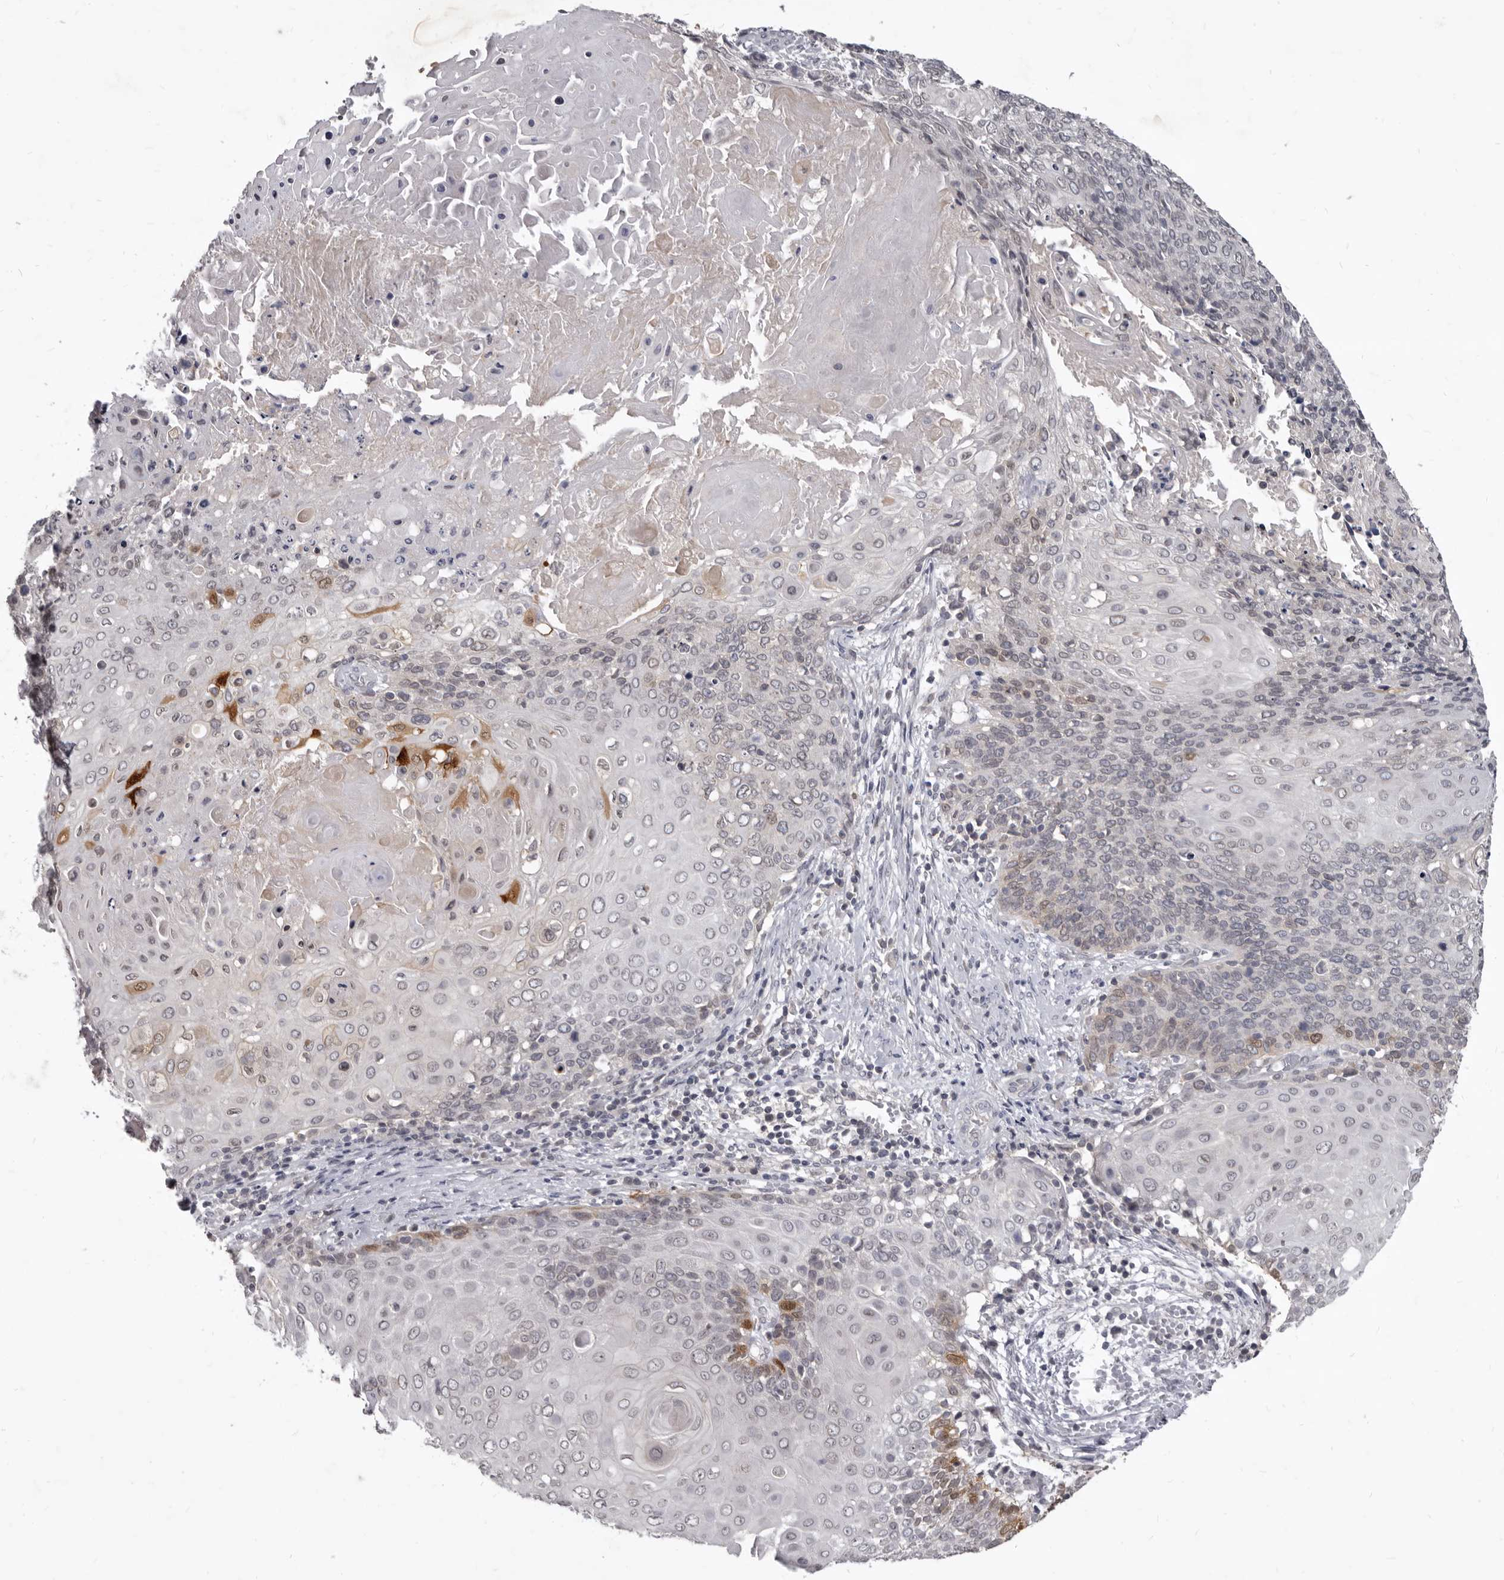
{"staining": {"intensity": "moderate", "quantity": "<25%", "location": "cytoplasmic/membranous"}, "tissue": "cervical cancer", "cell_type": "Tumor cells", "image_type": "cancer", "snomed": [{"axis": "morphology", "description": "Squamous cell carcinoma, NOS"}, {"axis": "topography", "description": "Cervix"}], "caption": "A micrograph of squamous cell carcinoma (cervical) stained for a protein shows moderate cytoplasmic/membranous brown staining in tumor cells.", "gene": "SULT1E1", "patient": {"sex": "female", "age": 39}}